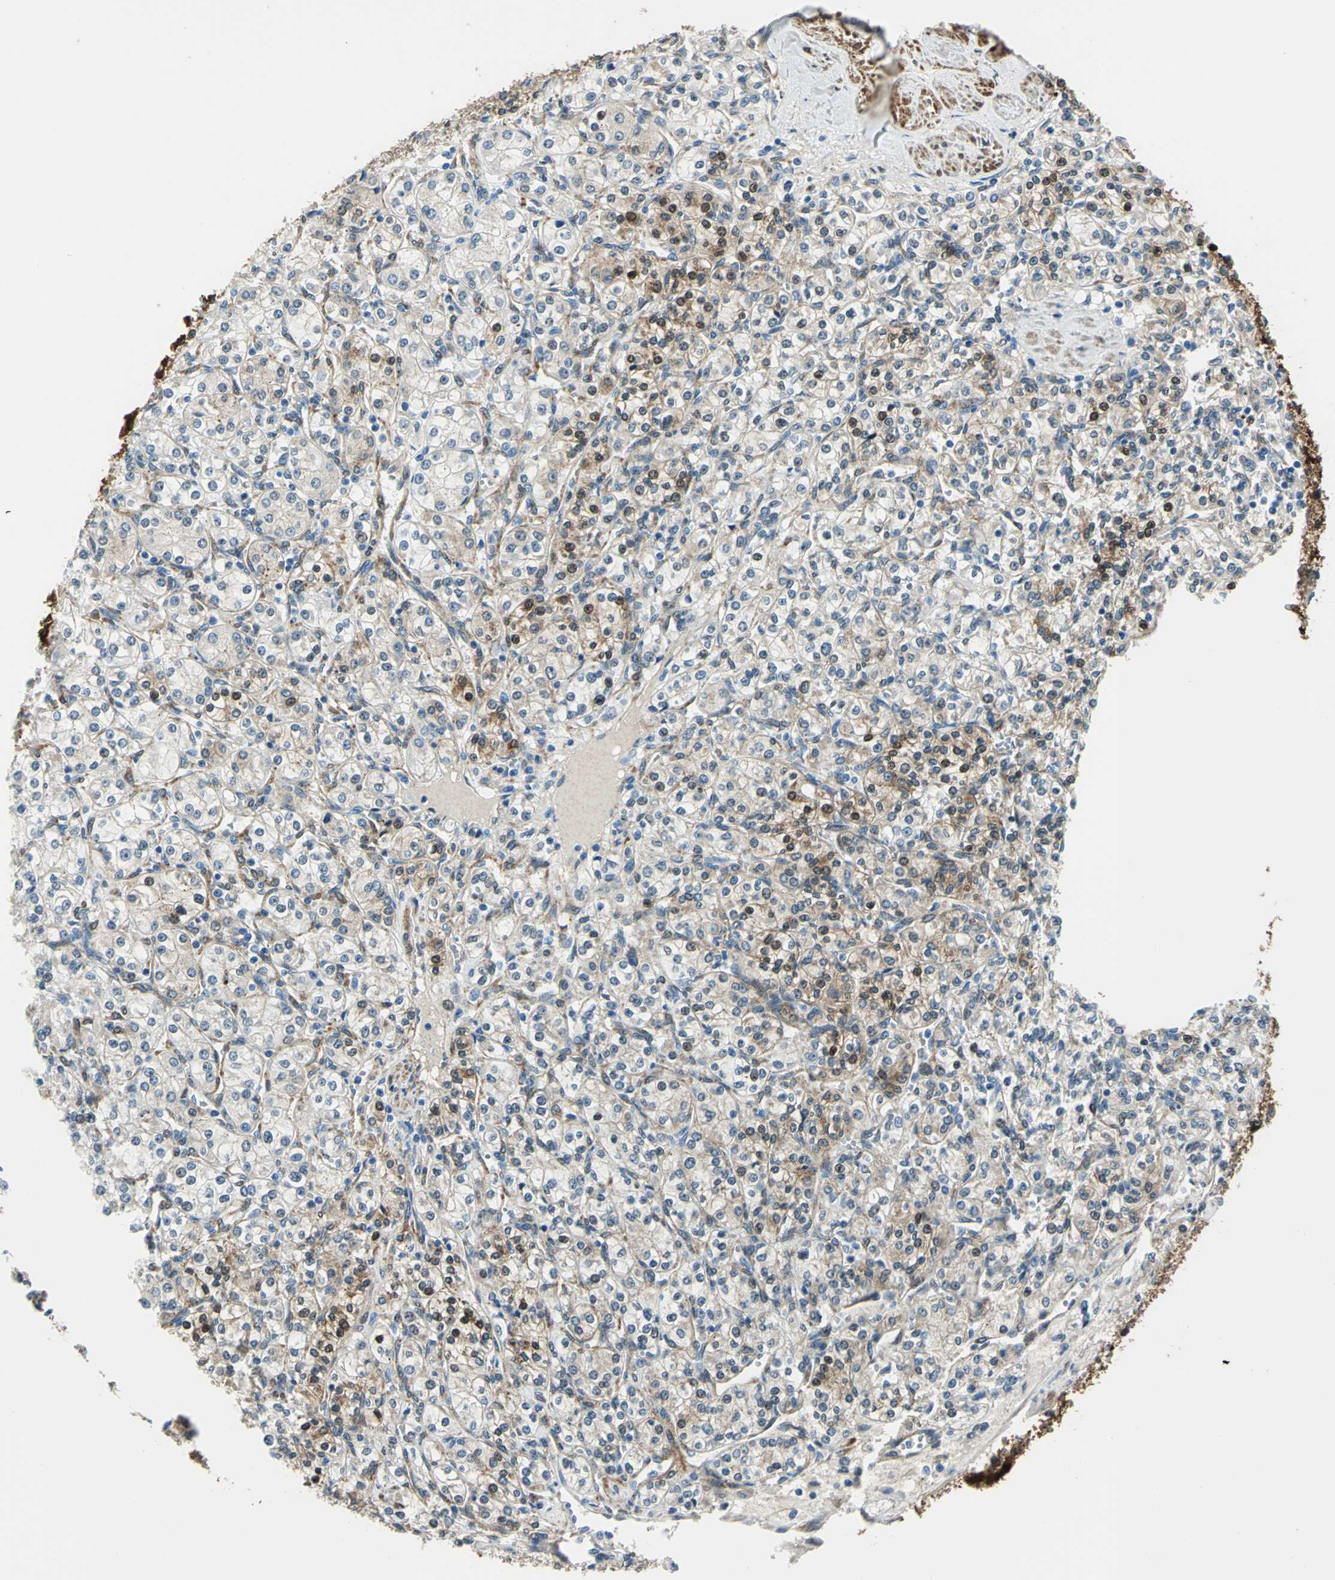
{"staining": {"intensity": "weak", "quantity": "<25%", "location": "cytoplasmic/membranous"}, "tissue": "renal cancer", "cell_type": "Tumor cells", "image_type": "cancer", "snomed": [{"axis": "morphology", "description": "Adenocarcinoma, NOS"}, {"axis": "topography", "description": "Kidney"}], "caption": "Tumor cells are negative for brown protein staining in adenocarcinoma (renal). The staining is performed using DAB brown chromogen with nuclei counter-stained in using hematoxylin.", "gene": "HSPB1", "patient": {"sex": "male", "age": 77}}